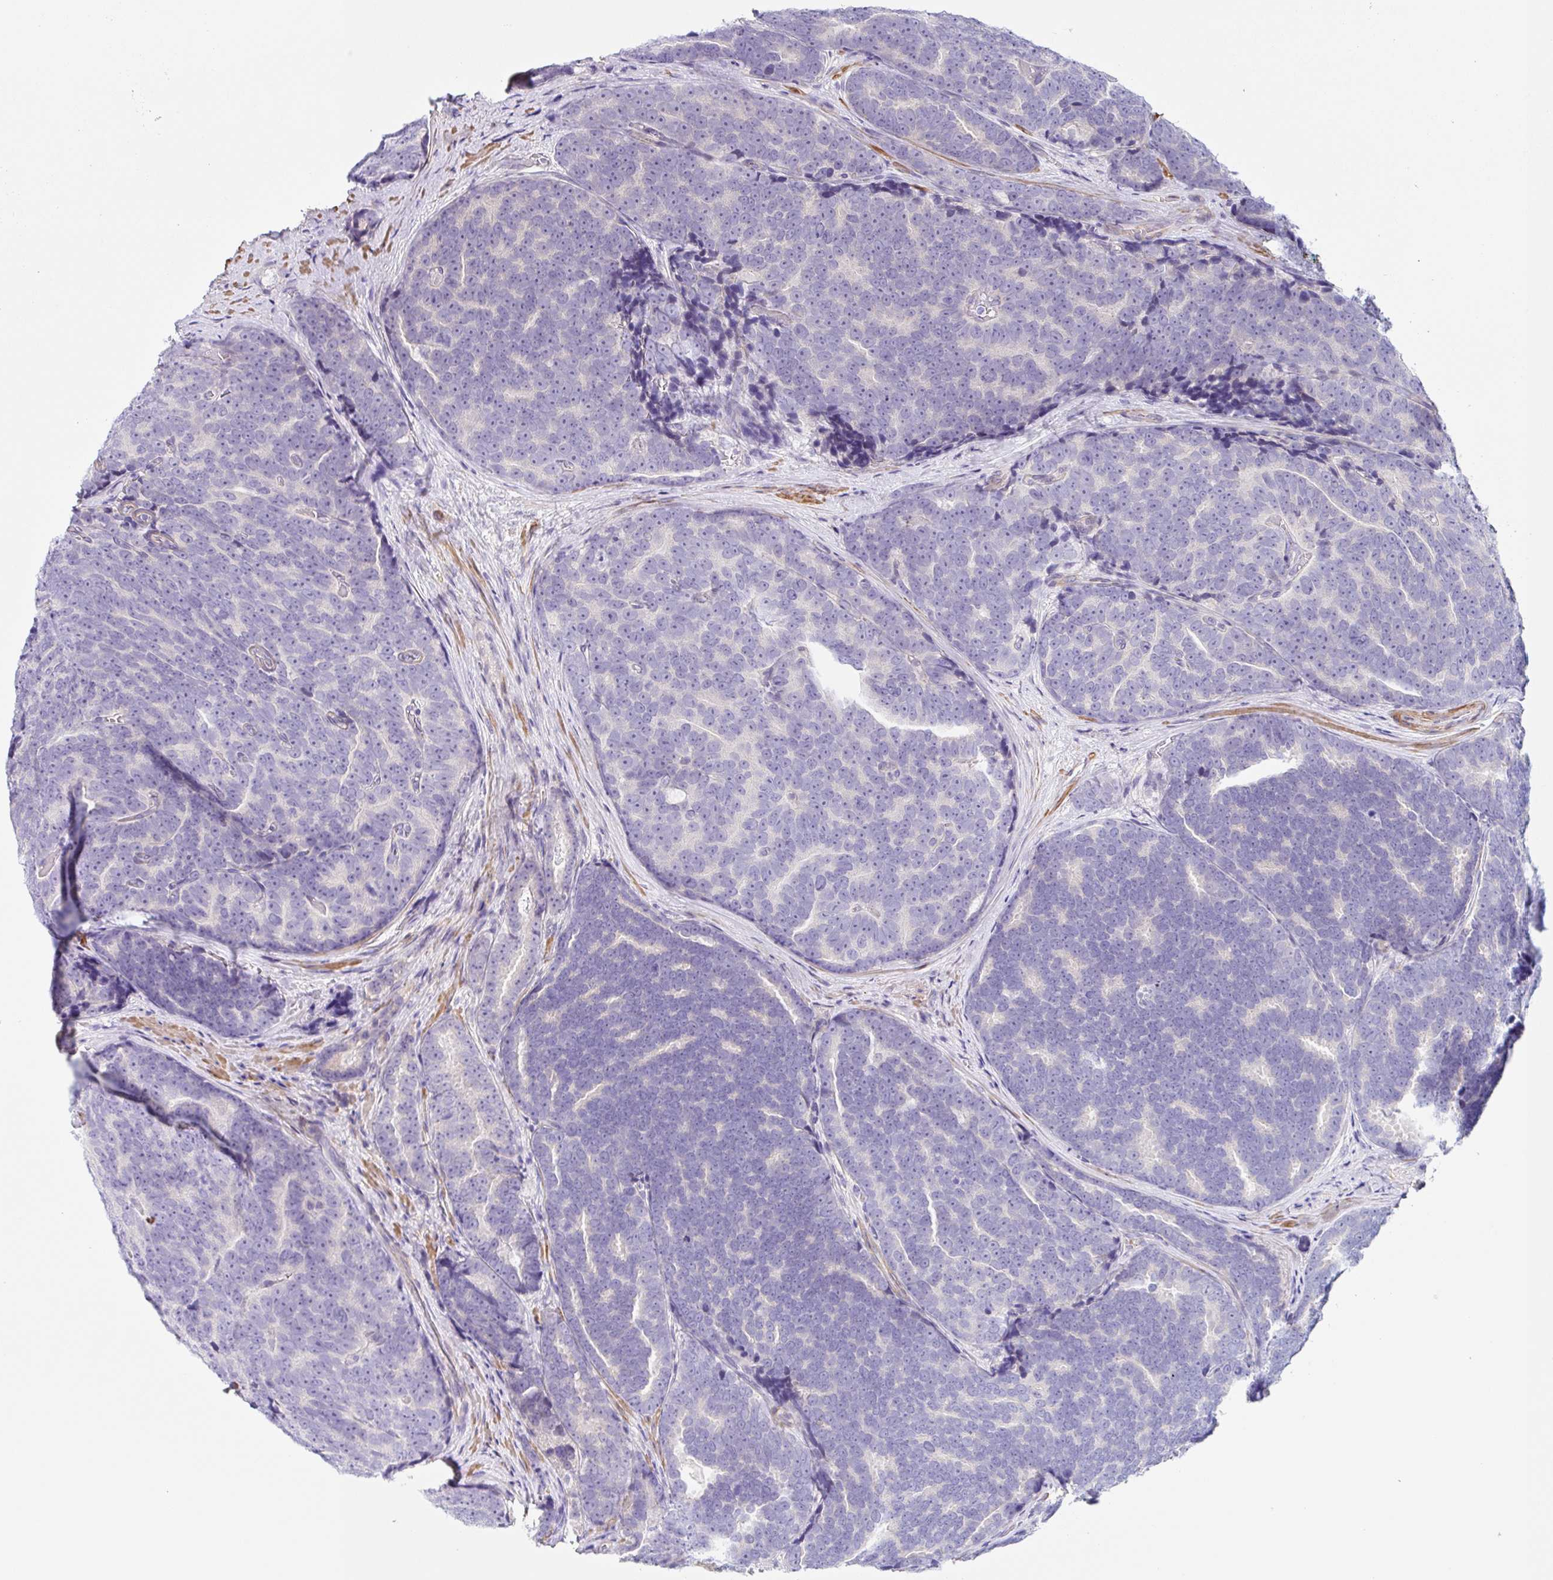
{"staining": {"intensity": "negative", "quantity": "none", "location": "none"}, "tissue": "prostate cancer", "cell_type": "Tumor cells", "image_type": "cancer", "snomed": [{"axis": "morphology", "description": "Adenocarcinoma, Low grade"}, {"axis": "topography", "description": "Prostate"}], "caption": "DAB immunohistochemical staining of prostate cancer (adenocarcinoma (low-grade)) reveals no significant positivity in tumor cells.", "gene": "DCAF17", "patient": {"sex": "male", "age": 62}}